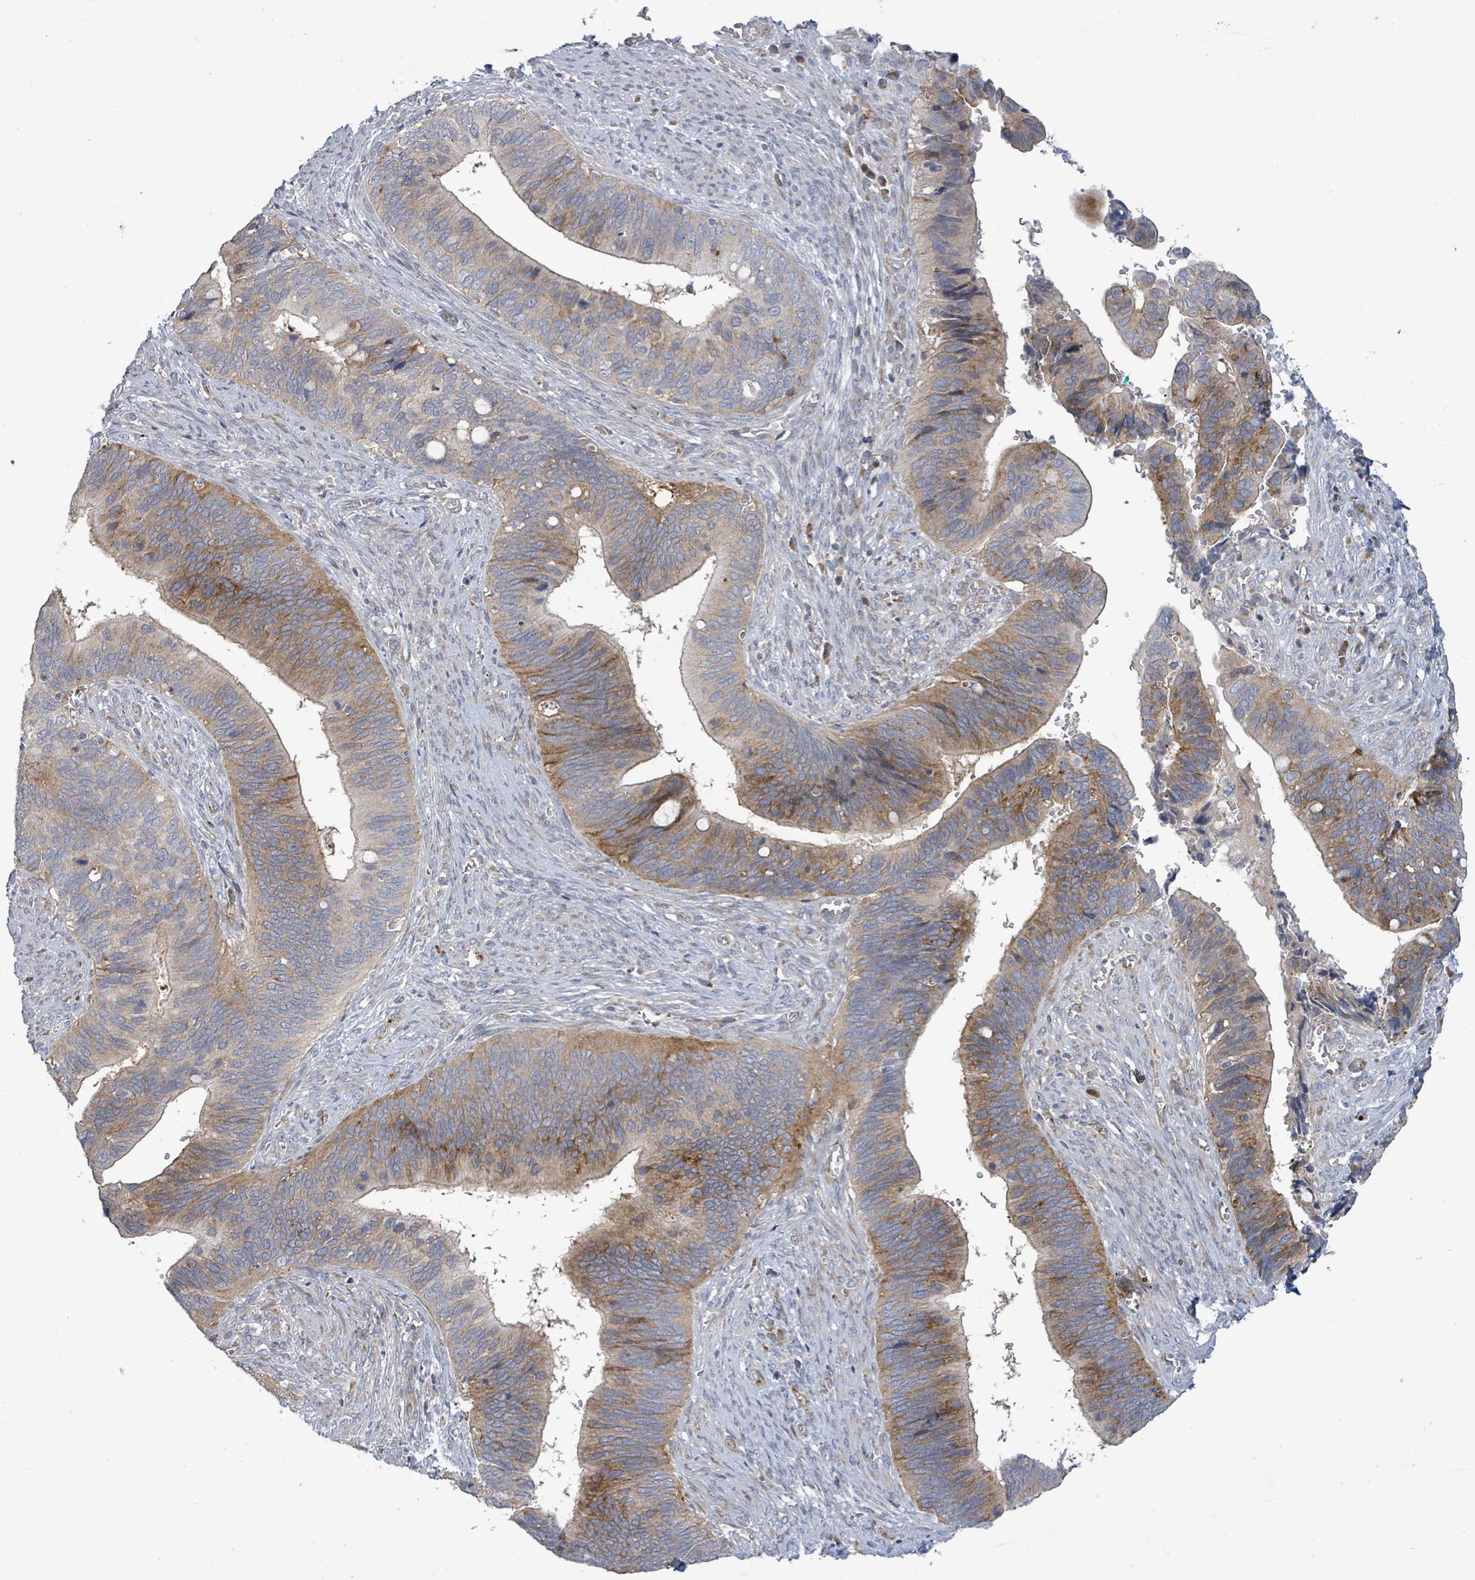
{"staining": {"intensity": "moderate", "quantity": "25%-75%", "location": "cytoplasmic/membranous"}, "tissue": "cervical cancer", "cell_type": "Tumor cells", "image_type": "cancer", "snomed": [{"axis": "morphology", "description": "Adenocarcinoma, NOS"}, {"axis": "topography", "description": "Cervix"}], "caption": "A brown stain shows moderate cytoplasmic/membranous positivity of a protein in human cervical cancer tumor cells. The protein is stained brown, and the nuclei are stained in blue (DAB (3,3'-diaminobenzidine) IHC with brightfield microscopy, high magnification).", "gene": "LILRA4", "patient": {"sex": "female", "age": 42}}